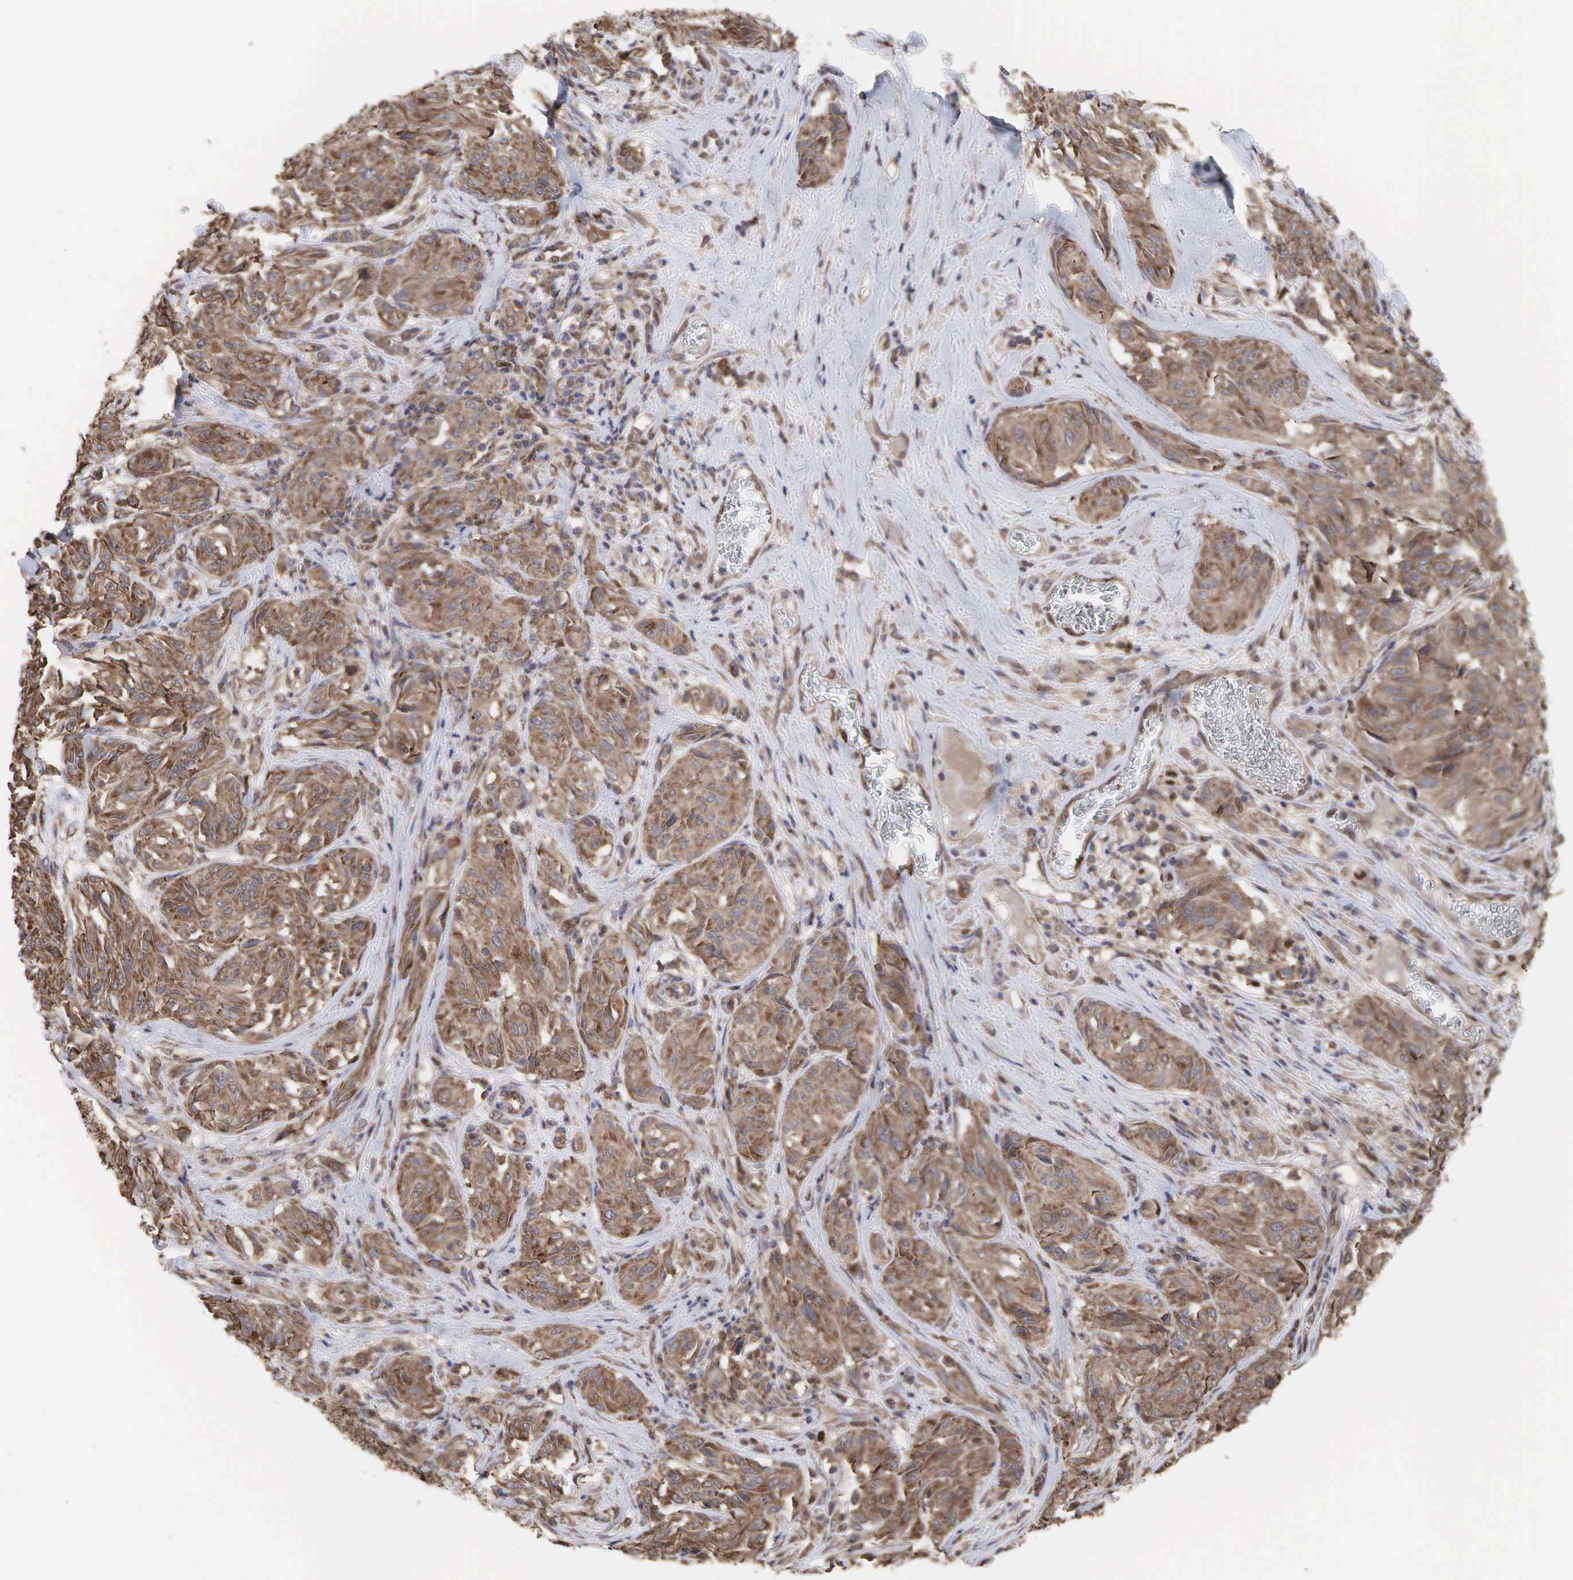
{"staining": {"intensity": "moderate", "quantity": ">75%", "location": "cytoplasmic/membranous"}, "tissue": "melanoma", "cell_type": "Tumor cells", "image_type": "cancer", "snomed": [{"axis": "morphology", "description": "Malignant melanoma, NOS"}, {"axis": "topography", "description": "Skin"}], "caption": "The histopathology image demonstrates immunohistochemical staining of melanoma. There is moderate cytoplasmic/membranous staining is appreciated in about >75% of tumor cells. (DAB (3,3'-diaminobenzidine) IHC with brightfield microscopy, high magnification).", "gene": "PABPC5", "patient": {"sex": "male", "age": 54}}